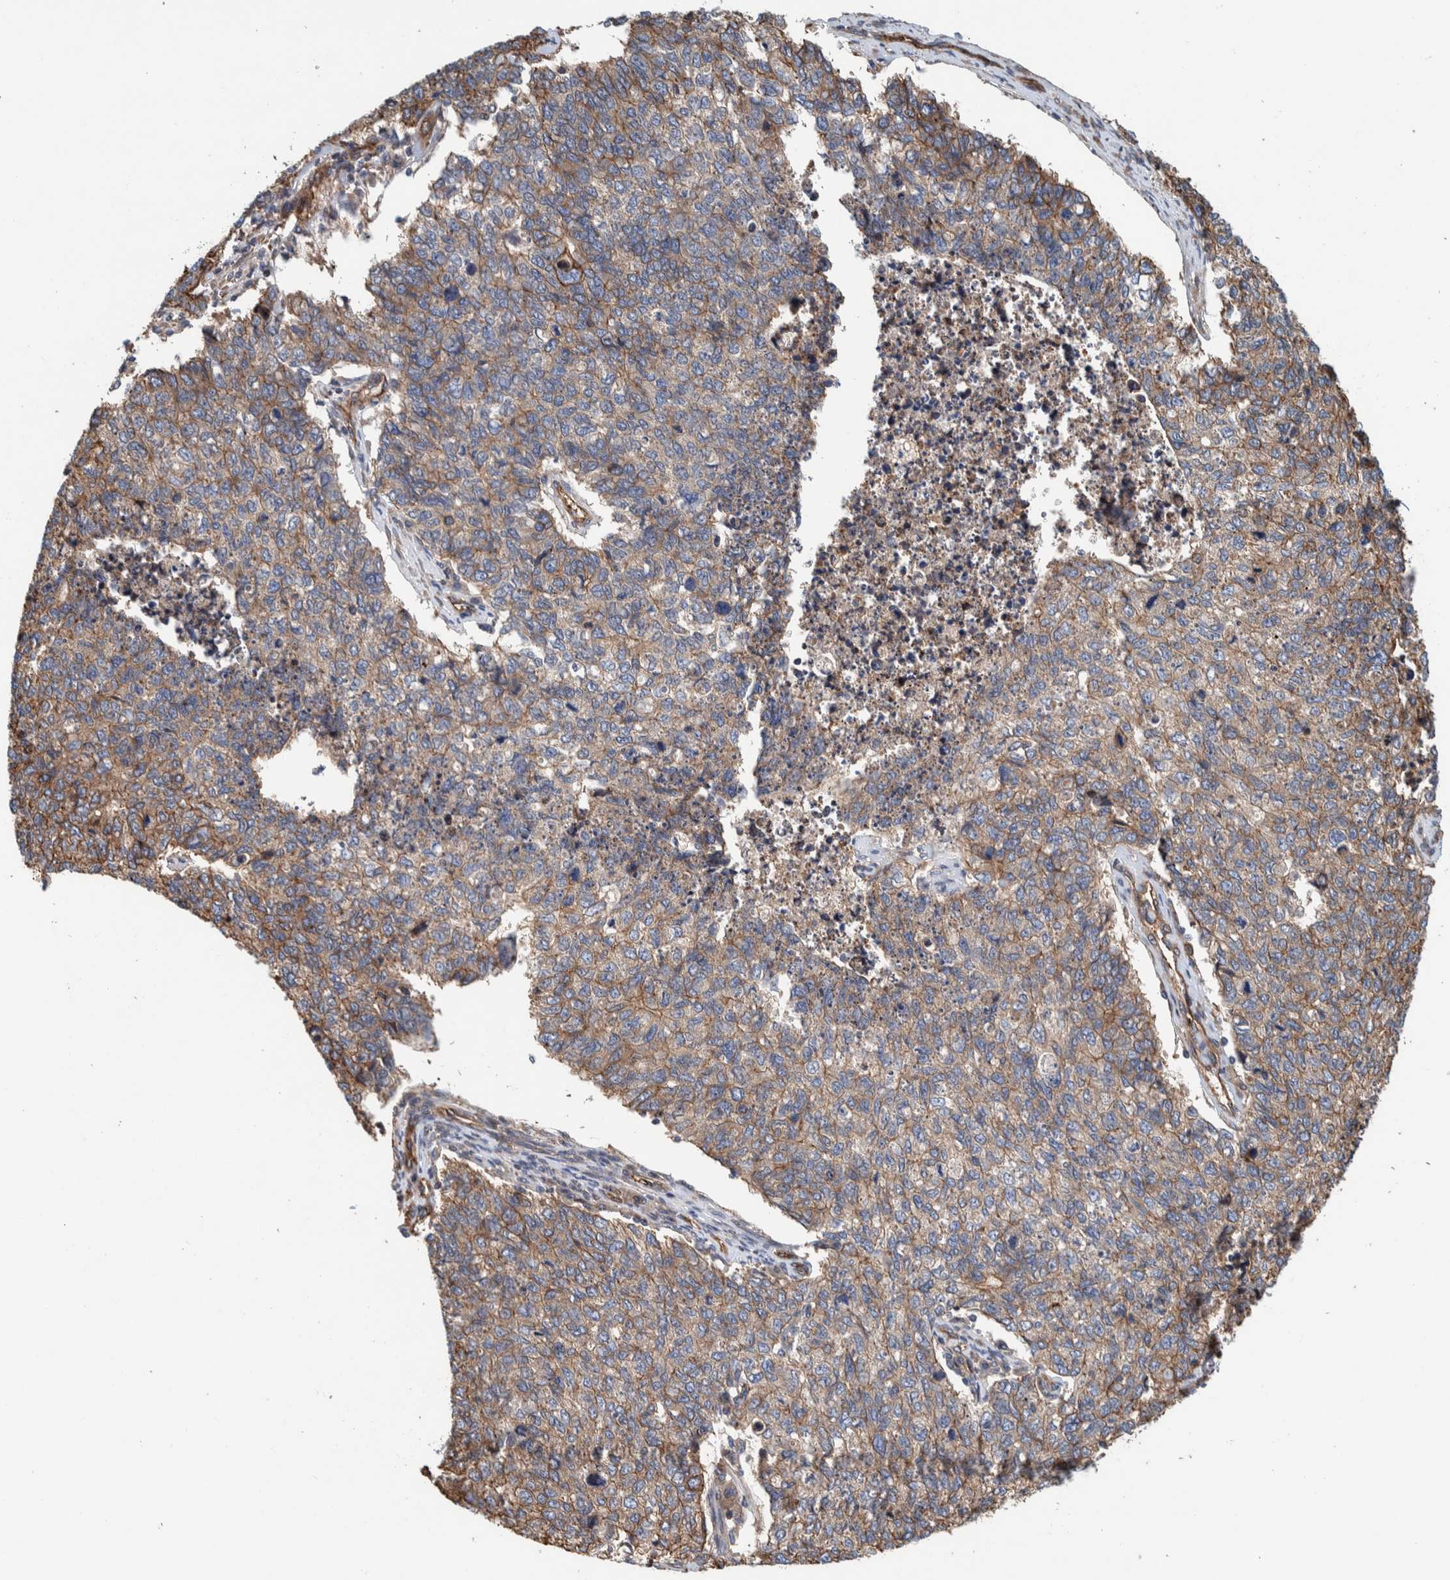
{"staining": {"intensity": "weak", "quantity": "<25%", "location": "cytoplasmic/membranous"}, "tissue": "cervical cancer", "cell_type": "Tumor cells", "image_type": "cancer", "snomed": [{"axis": "morphology", "description": "Squamous cell carcinoma, NOS"}, {"axis": "topography", "description": "Cervix"}], "caption": "Immunohistochemistry (IHC) micrograph of human cervical cancer stained for a protein (brown), which reveals no expression in tumor cells.", "gene": "PKD1L1", "patient": {"sex": "female", "age": 63}}